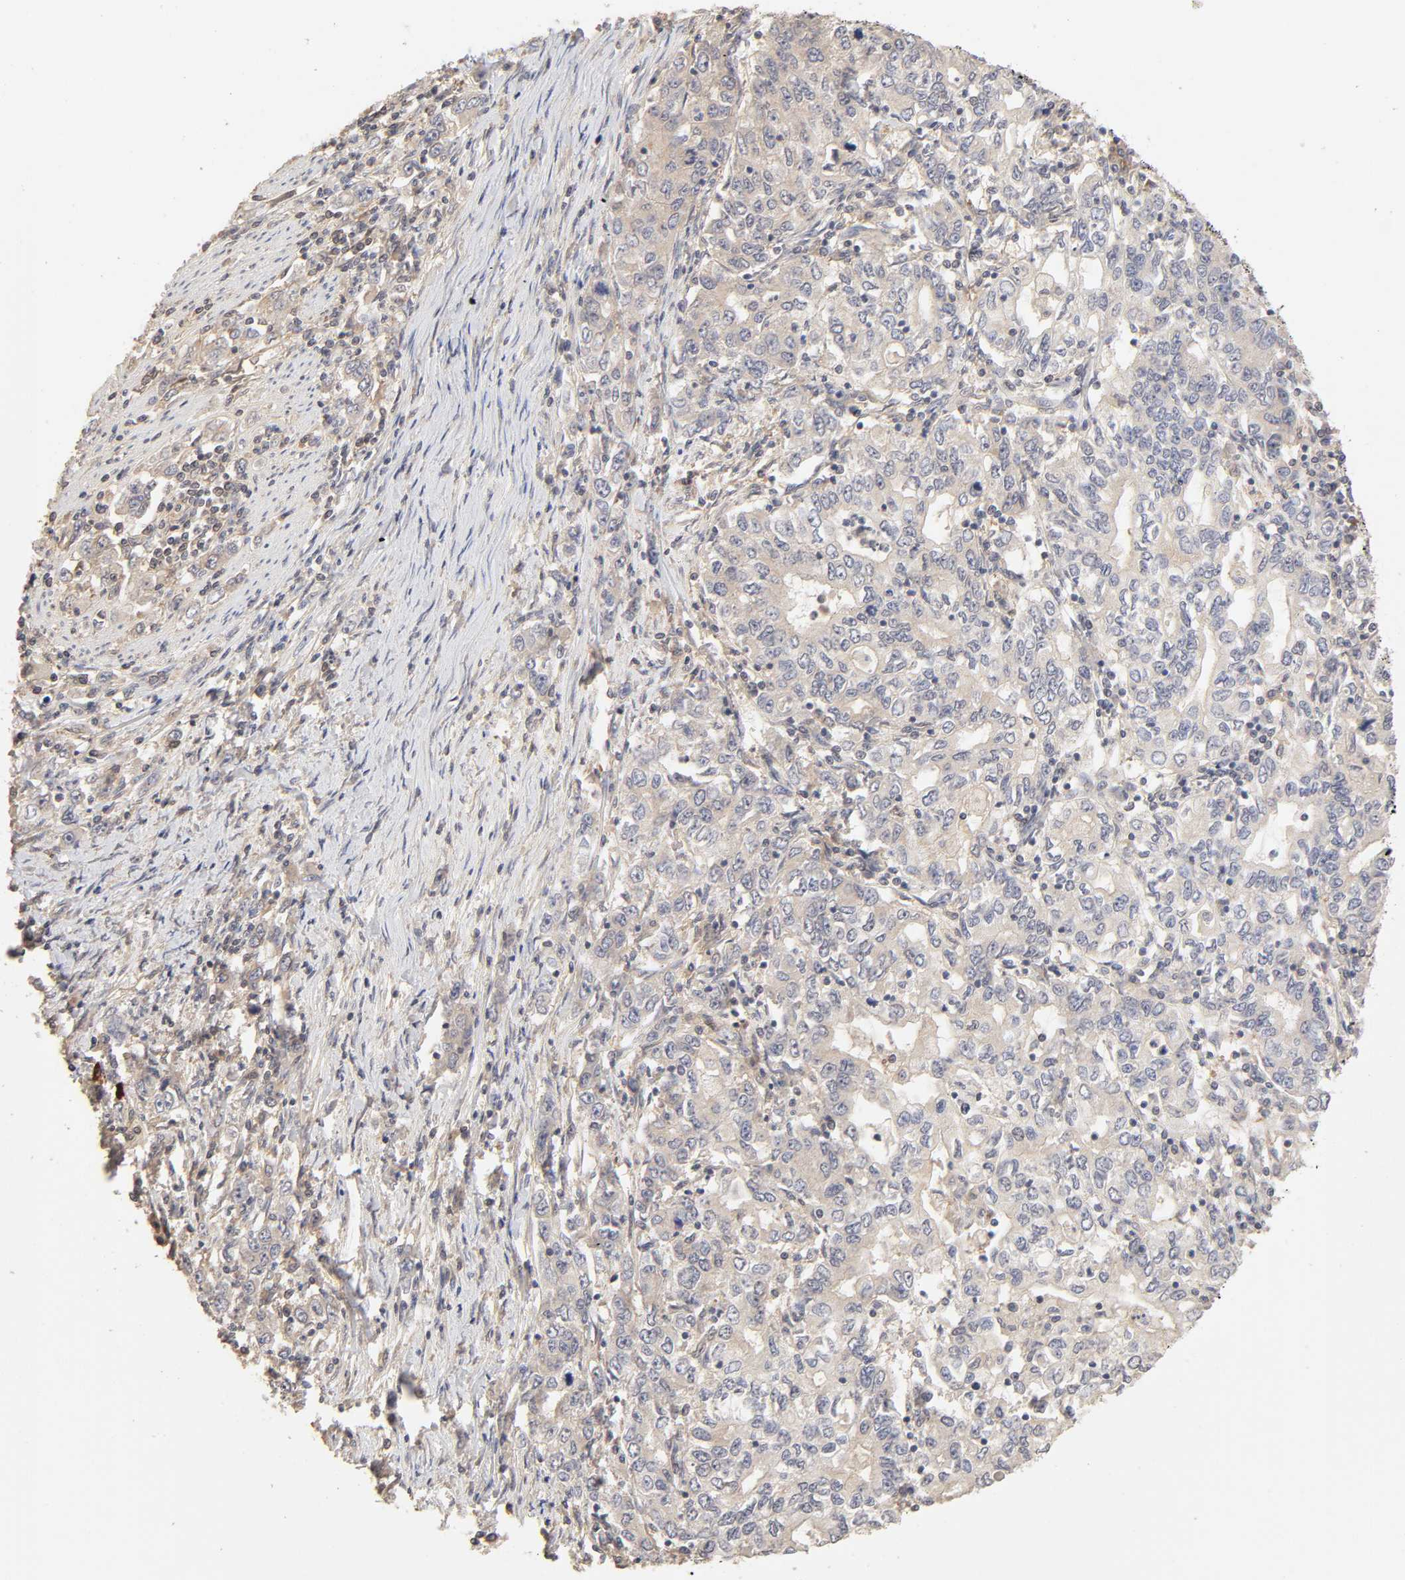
{"staining": {"intensity": "weak", "quantity": "<25%", "location": "cytoplasmic/membranous"}, "tissue": "stomach cancer", "cell_type": "Tumor cells", "image_type": "cancer", "snomed": [{"axis": "morphology", "description": "Adenocarcinoma, NOS"}, {"axis": "topography", "description": "Stomach, lower"}], "caption": "DAB immunohistochemical staining of stomach cancer (adenocarcinoma) exhibits no significant expression in tumor cells. (DAB immunohistochemistry (IHC), high magnification).", "gene": "AP1G2", "patient": {"sex": "female", "age": 72}}